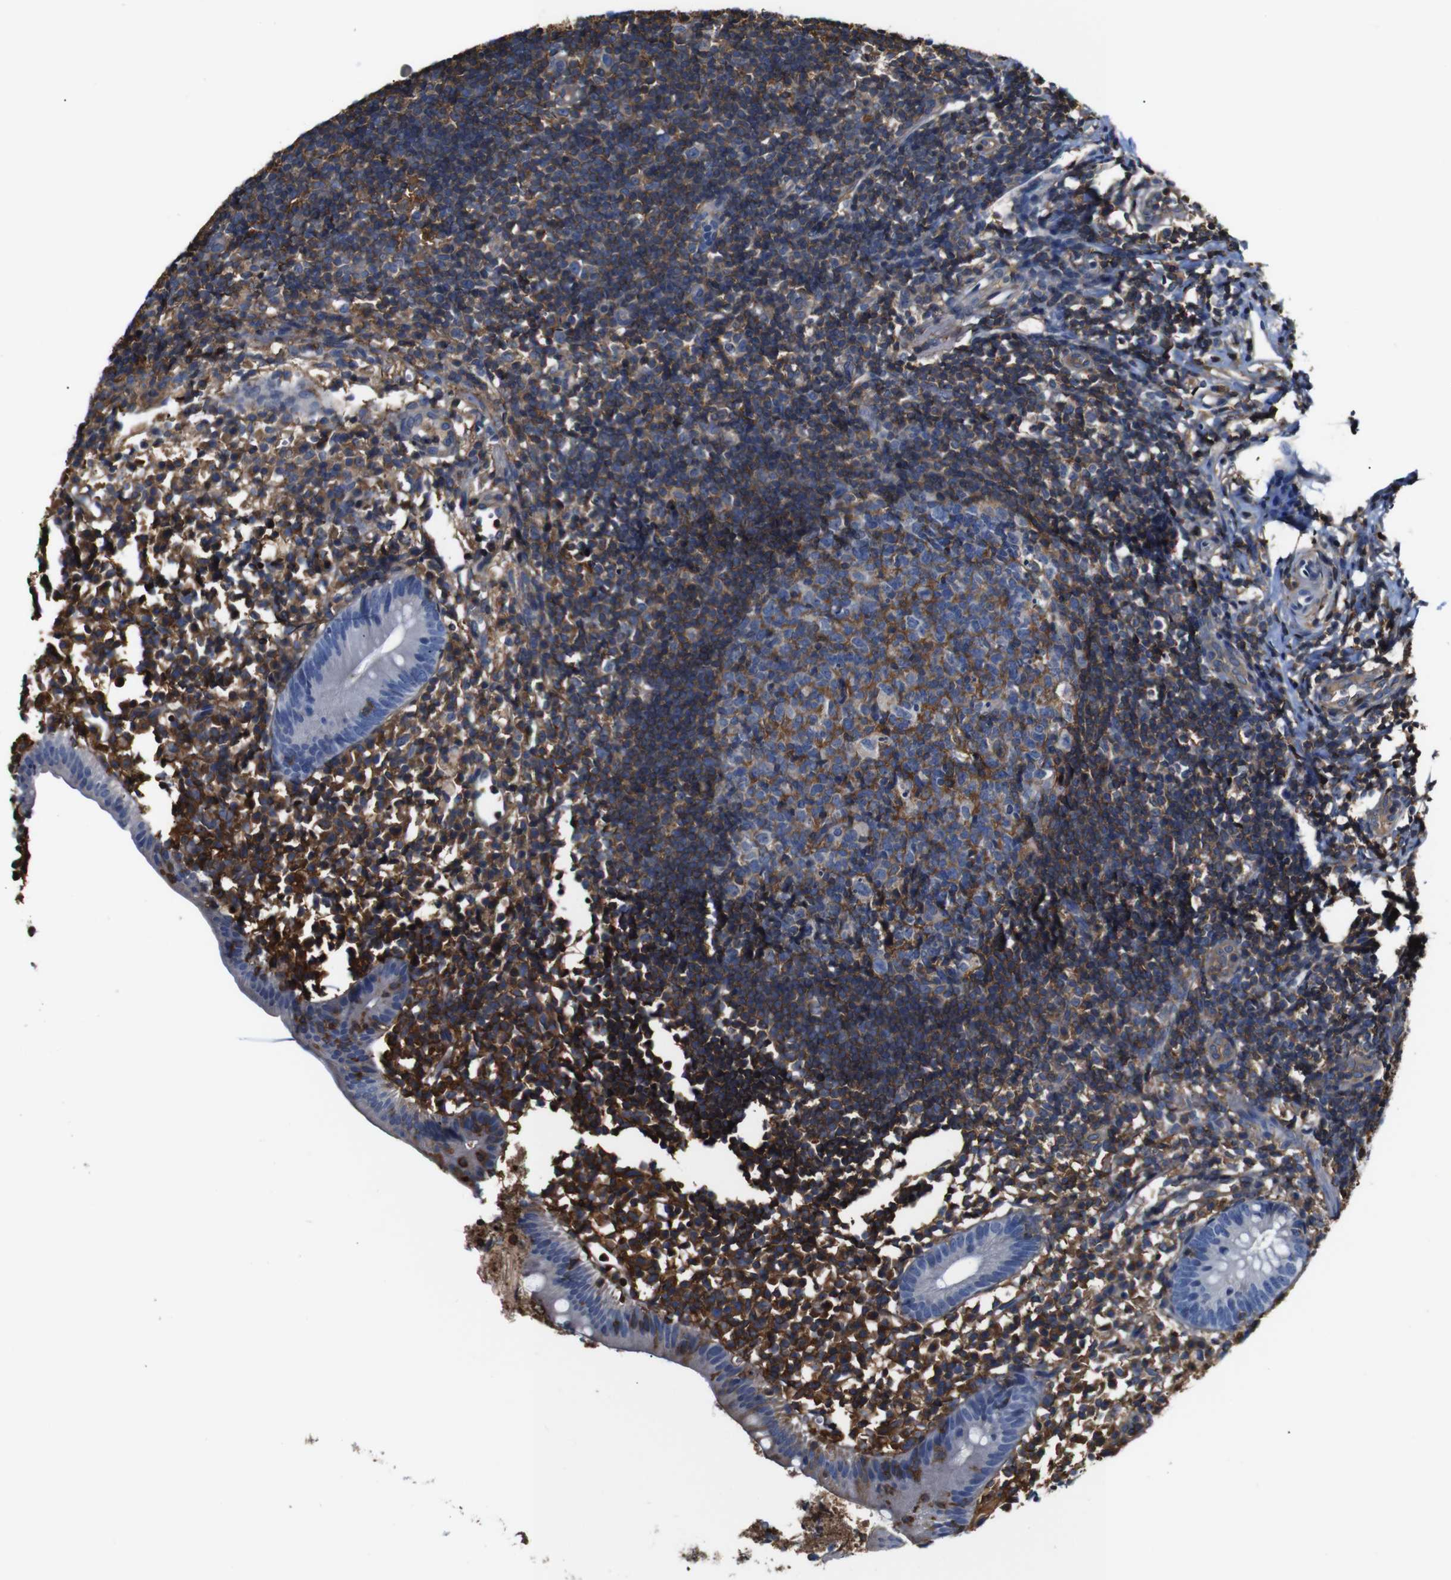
{"staining": {"intensity": "negative", "quantity": "none", "location": "none"}, "tissue": "appendix", "cell_type": "Glandular cells", "image_type": "normal", "snomed": [{"axis": "morphology", "description": "Normal tissue, NOS"}, {"axis": "topography", "description": "Appendix"}], "caption": "The photomicrograph shows no significant expression in glandular cells of appendix. (DAB IHC visualized using brightfield microscopy, high magnification).", "gene": "PI4KA", "patient": {"sex": "female", "age": 20}}